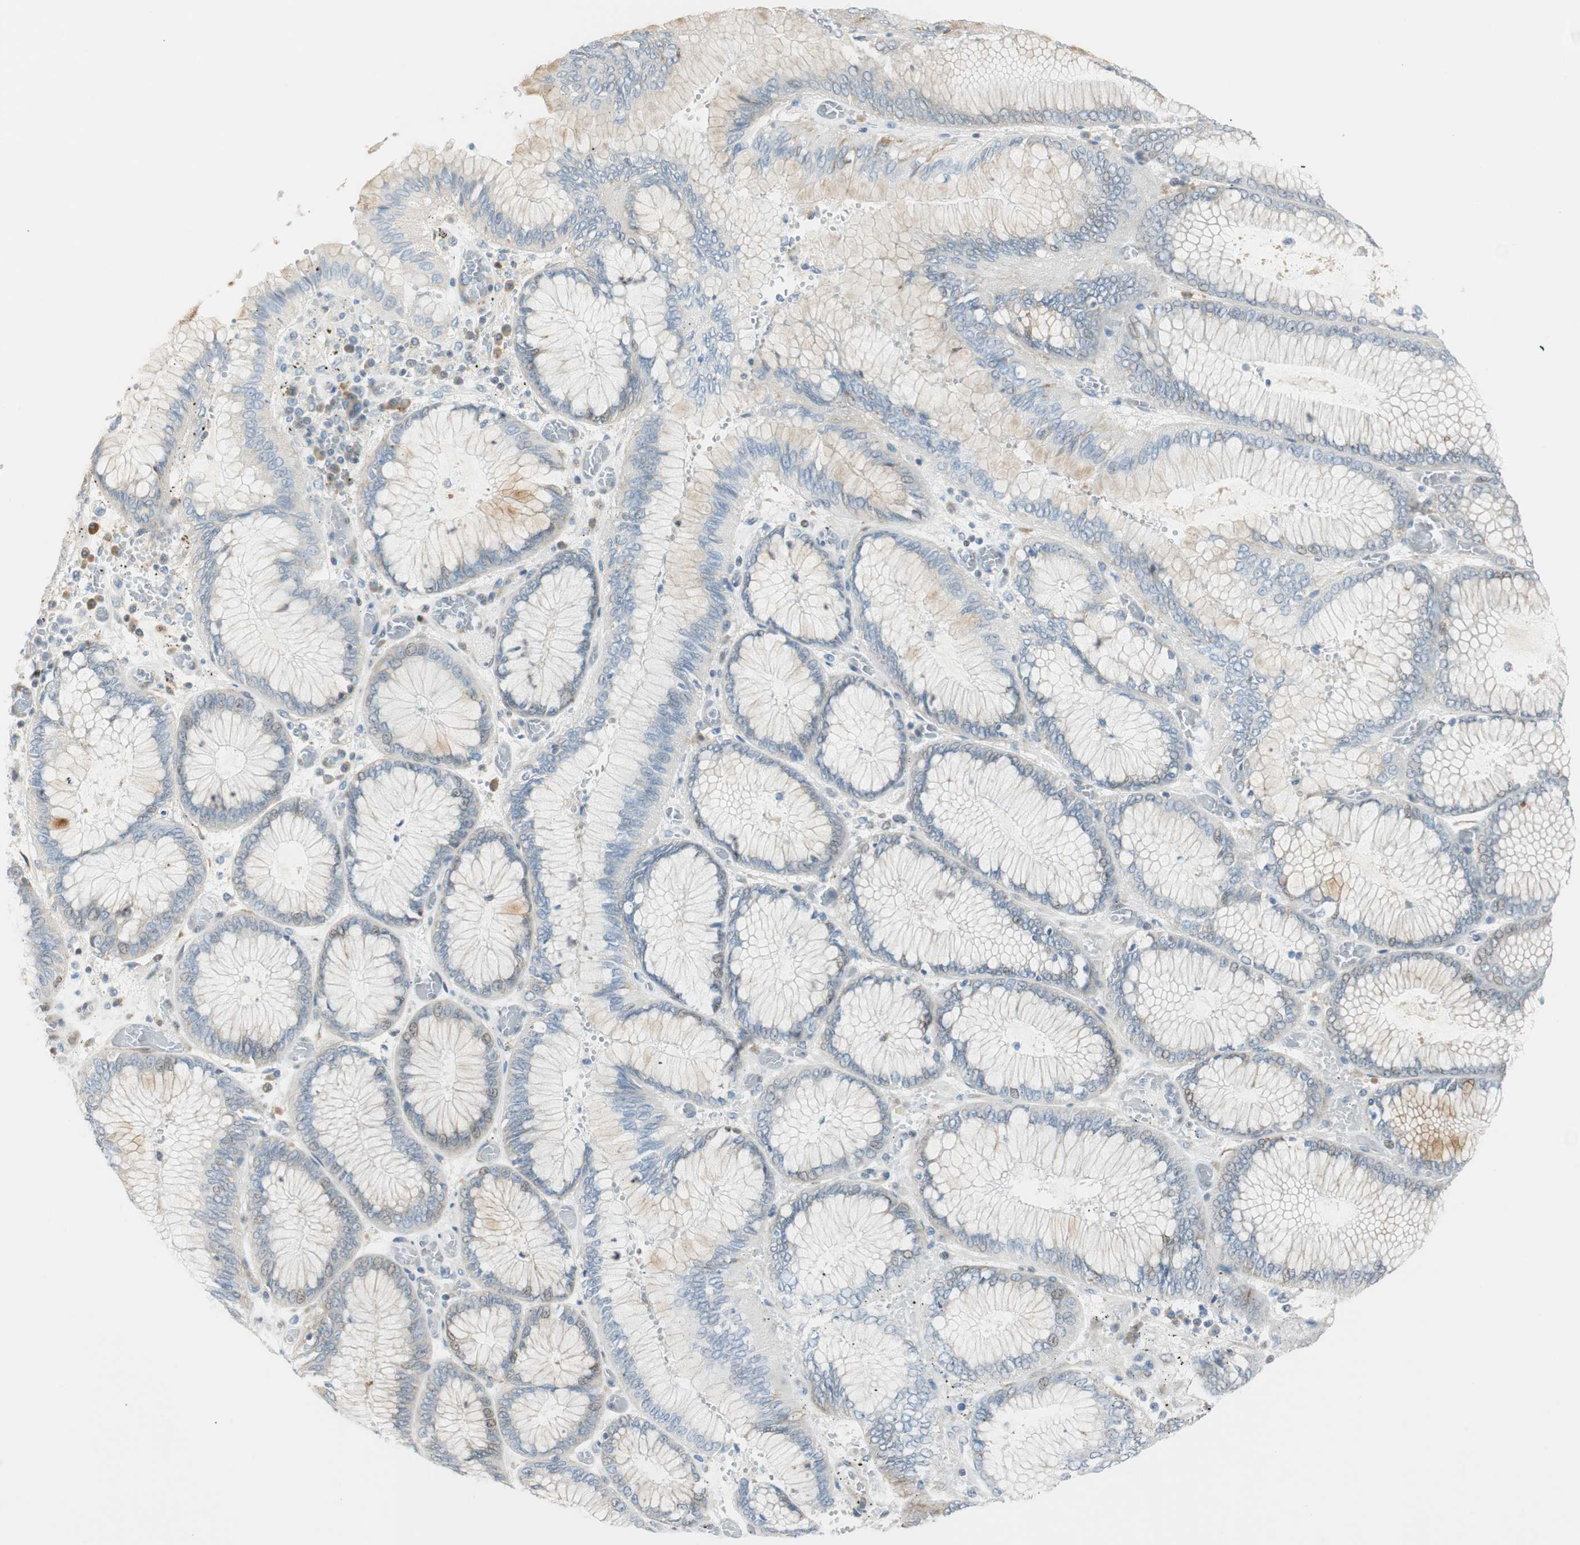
{"staining": {"intensity": "weak", "quantity": "<25%", "location": "cytoplasmic/membranous,nuclear"}, "tissue": "stomach cancer", "cell_type": "Tumor cells", "image_type": "cancer", "snomed": [{"axis": "morphology", "description": "Normal tissue, NOS"}, {"axis": "morphology", "description": "Adenocarcinoma, NOS"}, {"axis": "topography", "description": "Stomach, upper"}, {"axis": "topography", "description": "Stomach"}], "caption": "Immunohistochemistry image of stomach adenocarcinoma stained for a protein (brown), which reveals no positivity in tumor cells.", "gene": "MSX2", "patient": {"sex": "male", "age": 76}}